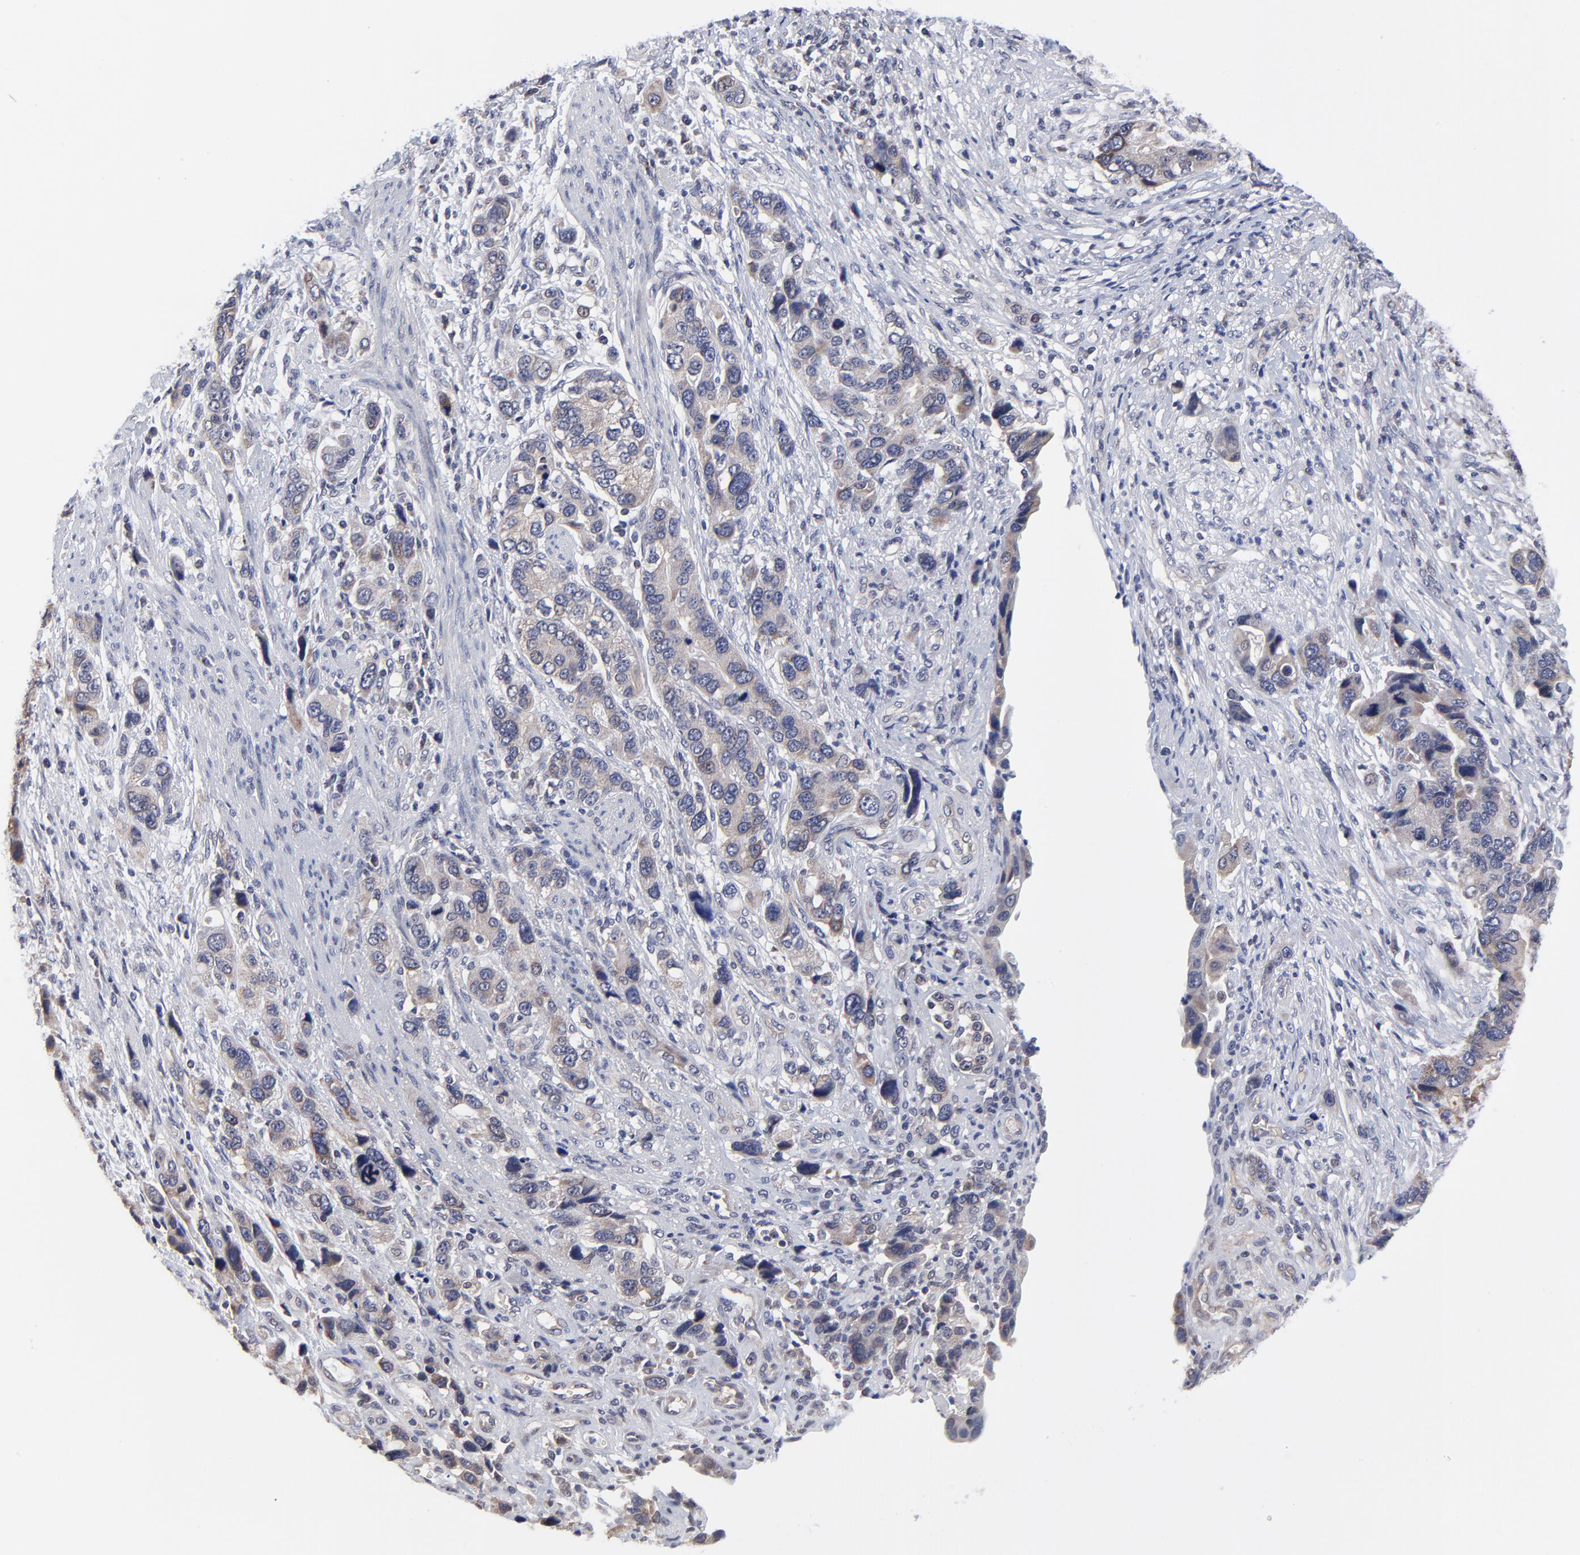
{"staining": {"intensity": "weak", "quantity": ">75%", "location": "cytoplasmic/membranous"}, "tissue": "stomach cancer", "cell_type": "Tumor cells", "image_type": "cancer", "snomed": [{"axis": "morphology", "description": "Adenocarcinoma, NOS"}, {"axis": "topography", "description": "Stomach, lower"}], "caption": "DAB immunohistochemical staining of adenocarcinoma (stomach) shows weak cytoplasmic/membranous protein expression in approximately >75% of tumor cells.", "gene": "FBXO8", "patient": {"sex": "female", "age": 93}}